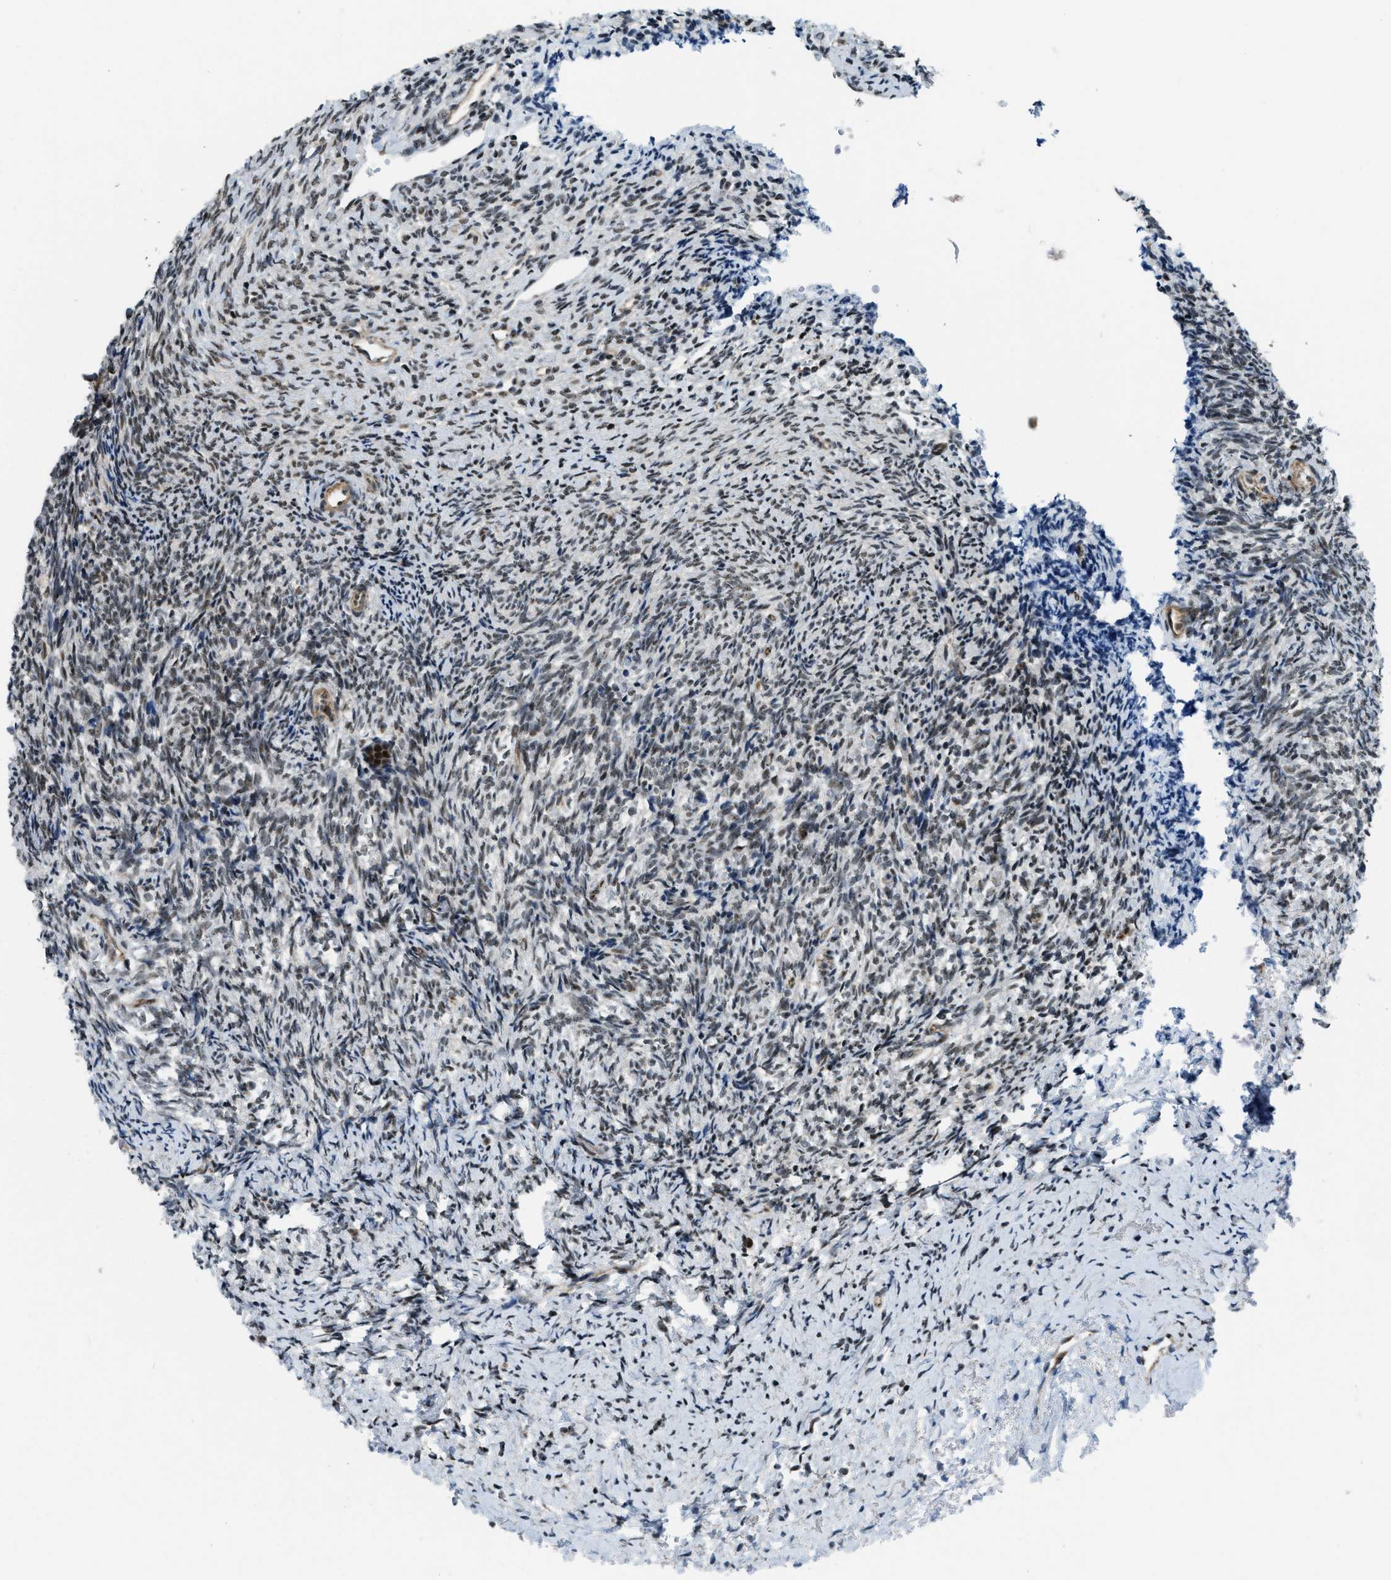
{"staining": {"intensity": "moderate", "quantity": ">75%", "location": "cytoplasmic/membranous,nuclear"}, "tissue": "ovary", "cell_type": "Follicle cells", "image_type": "normal", "snomed": [{"axis": "morphology", "description": "Normal tissue, NOS"}, {"axis": "topography", "description": "Ovary"}], "caption": "The immunohistochemical stain highlights moderate cytoplasmic/membranous,nuclear positivity in follicle cells of benign ovary. (DAB IHC, brown staining for protein, blue staining for nuclei).", "gene": "E2F1", "patient": {"sex": "female", "age": 41}}